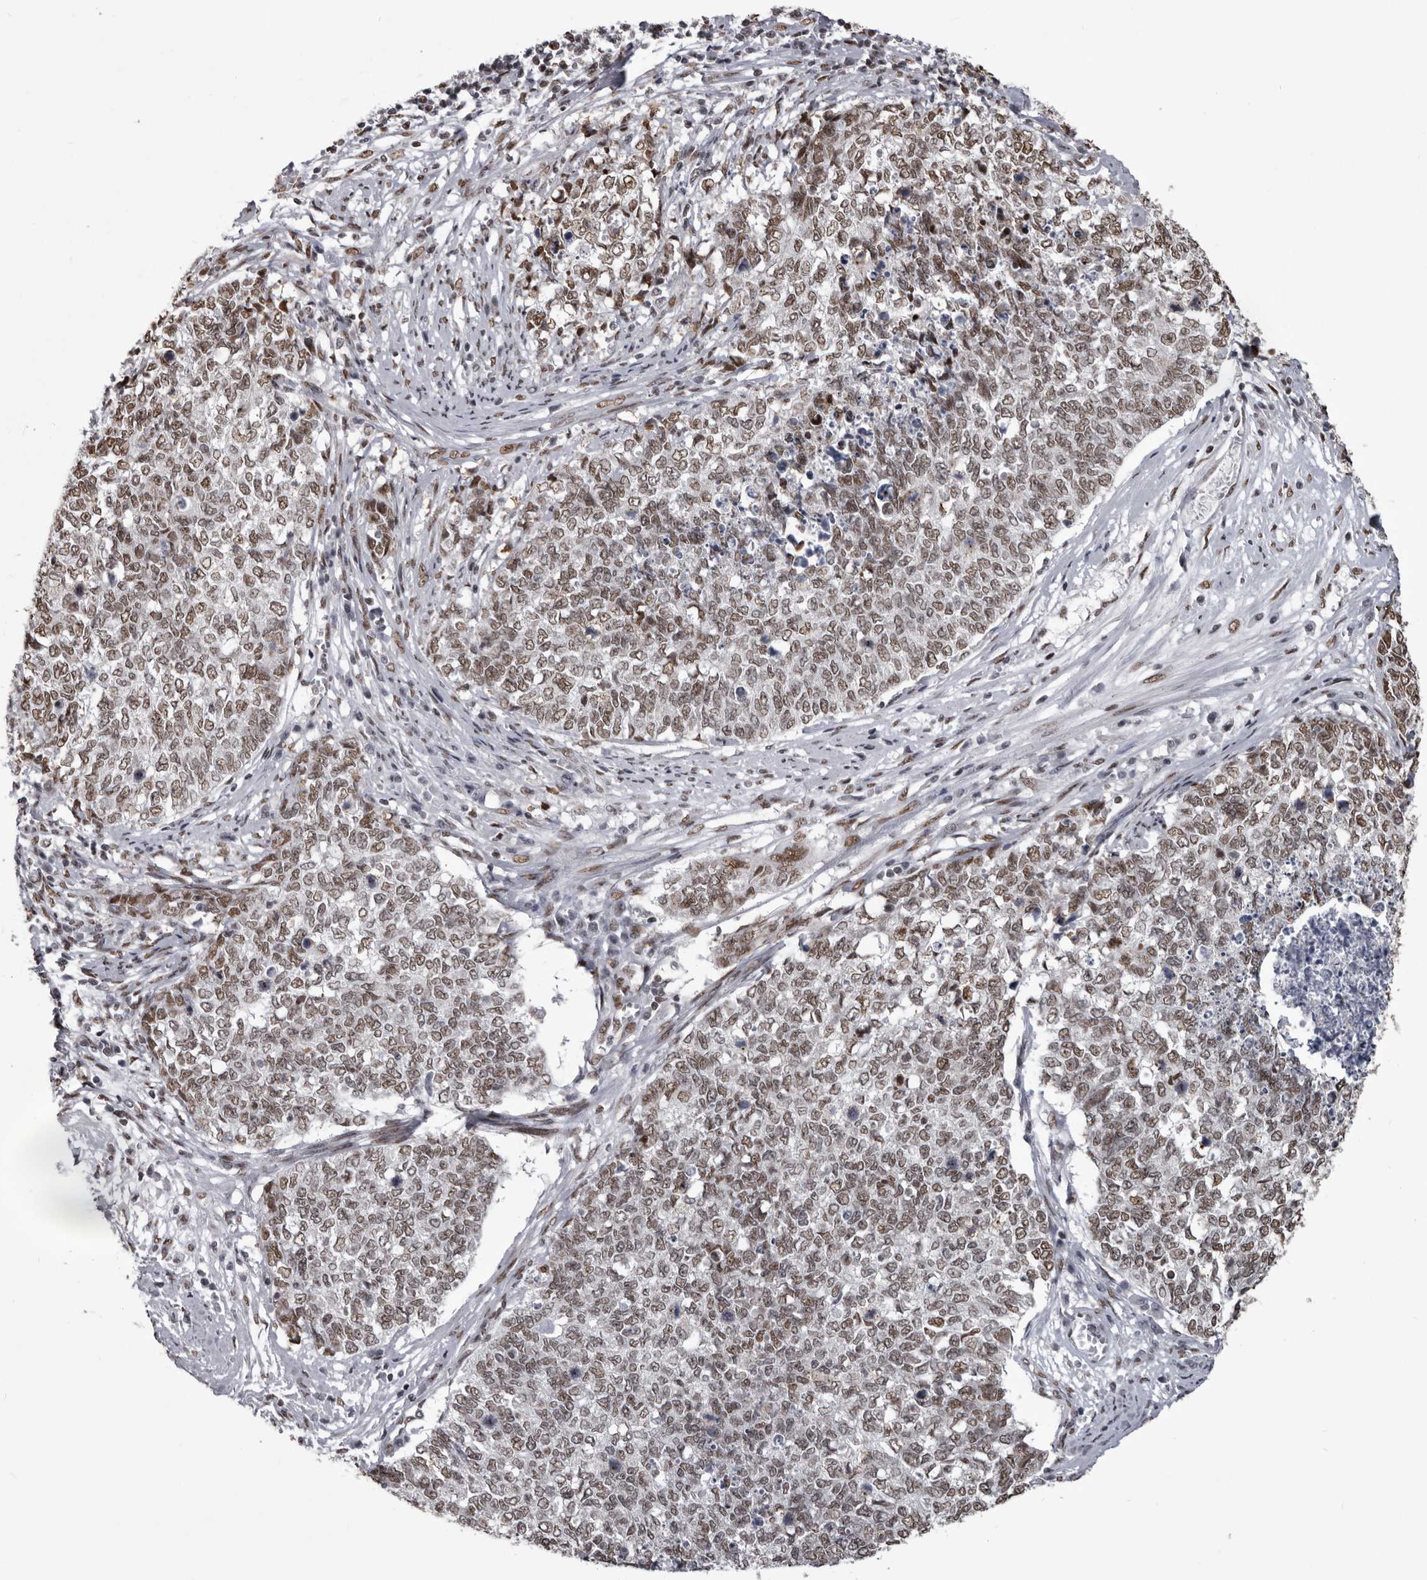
{"staining": {"intensity": "moderate", "quantity": ">75%", "location": "nuclear"}, "tissue": "cervical cancer", "cell_type": "Tumor cells", "image_type": "cancer", "snomed": [{"axis": "morphology", "description": "Squamous cell carcinoma, NOS"}, {"axis": "topography", "description": "Cervix"}], "caption": "Immunohistochemistry staining of squamous cell carcinoma (cervical), which reveals medium levels of moderate nuclear expression in approximately >75% of tumor cells indicating moderate nuclear protein positivity. The staining was performed using DAB (brown) for protein detection and nuclei were counterstained in hematoxylin (blue).", "gene": "NUMA1", "patient": {"sex": "female", "age": 63}}